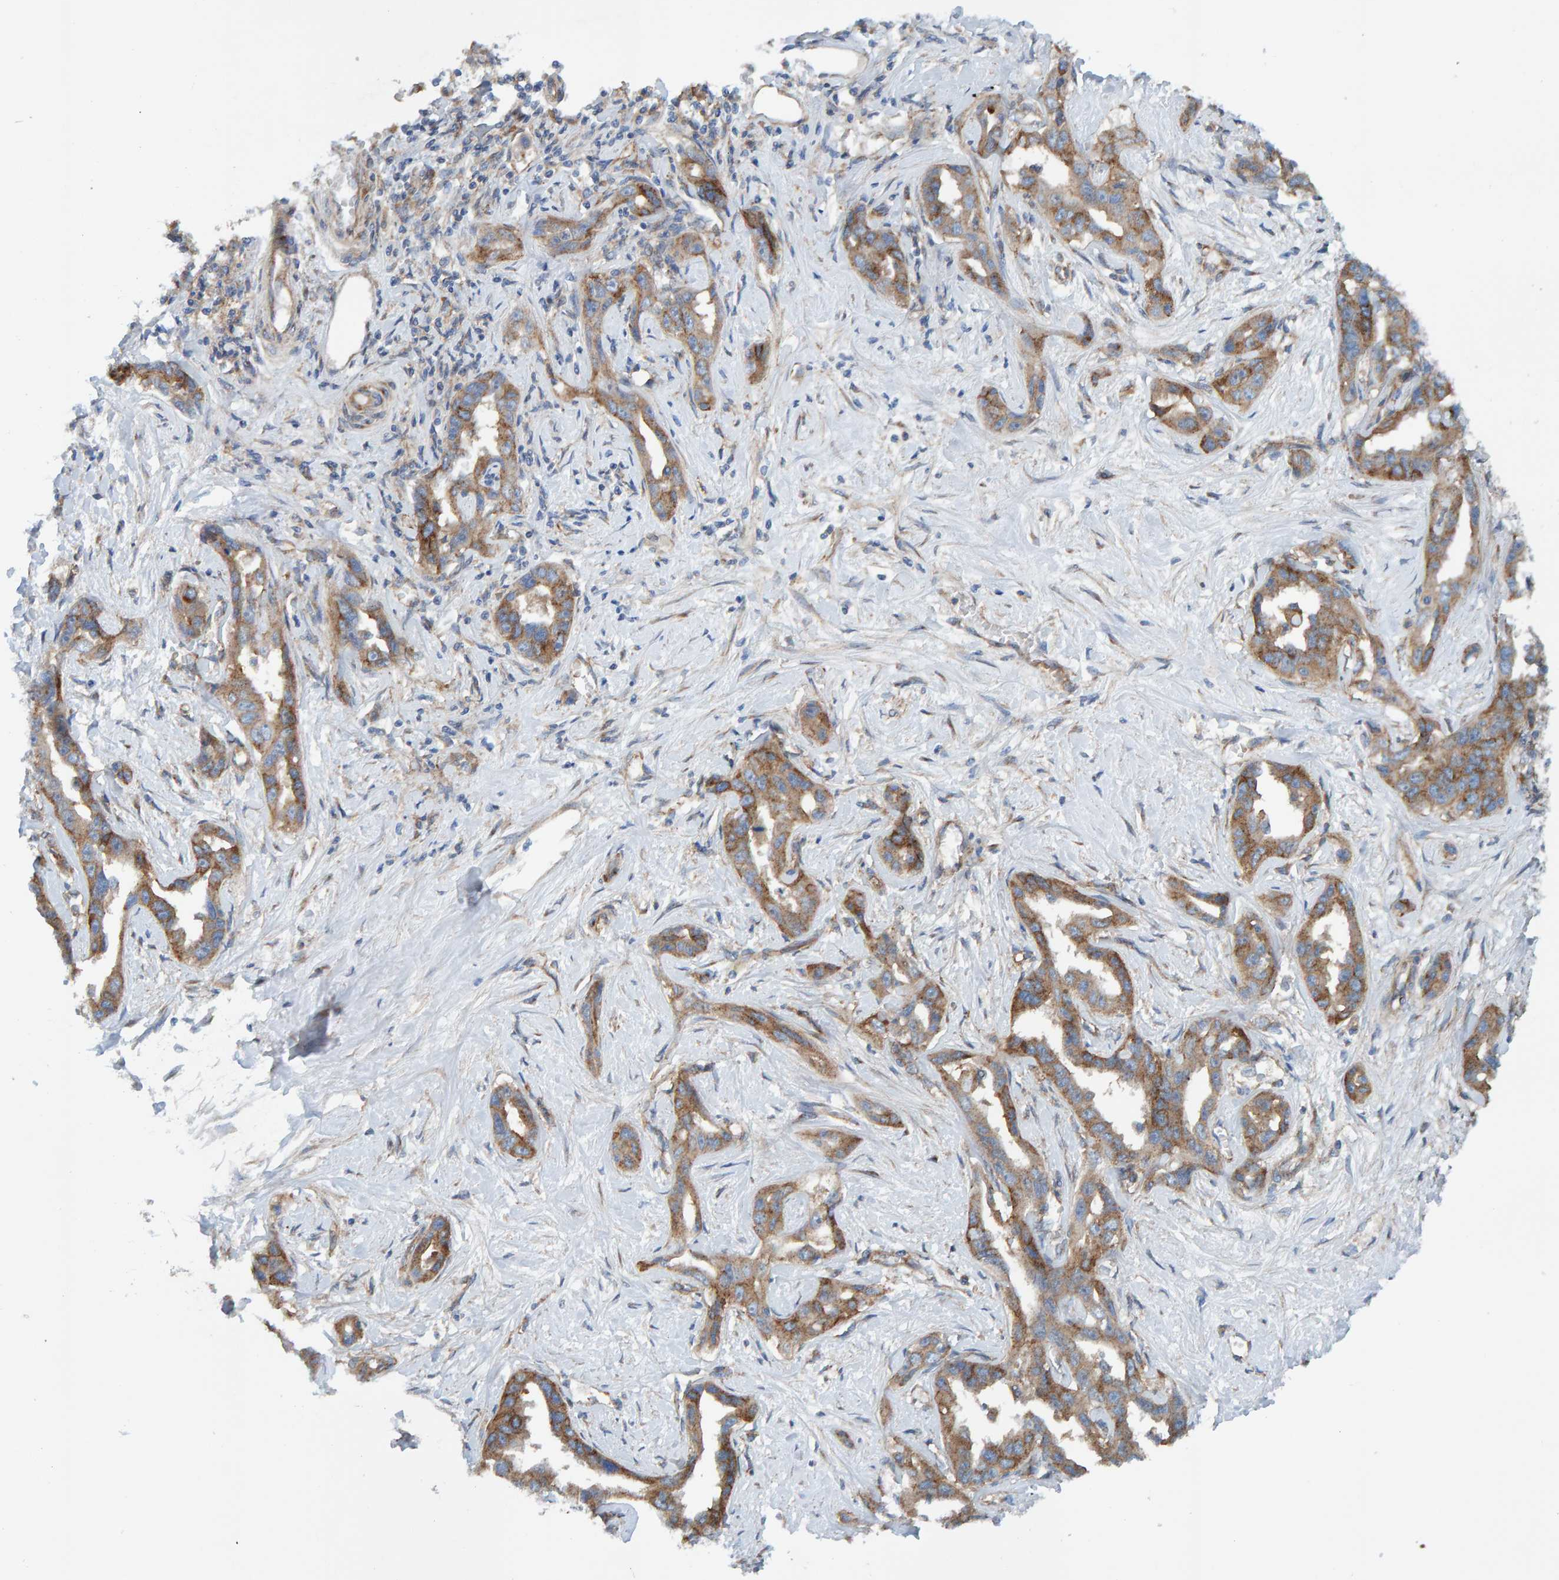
{"staining": {"intensity": "moderate", "quantity": ">75%", "location": "cytoplasmic/membranous"}, "tissue": "liver cancer", "cell_type": "Tumor cells", "image_type": "cancer", "snomed": [{"axis": "morphology", "description": "Cholangiocarcinoma"}, {"axis": "topography", "description": "Liver"}], "caption": "Protein staining of liver cancer tissue reveals moderate cytoplasmic/membranous positivity in about >75% of tumor cells.", "gene": "MKLN1", "patient": {"sex": "male", "age": 59}}